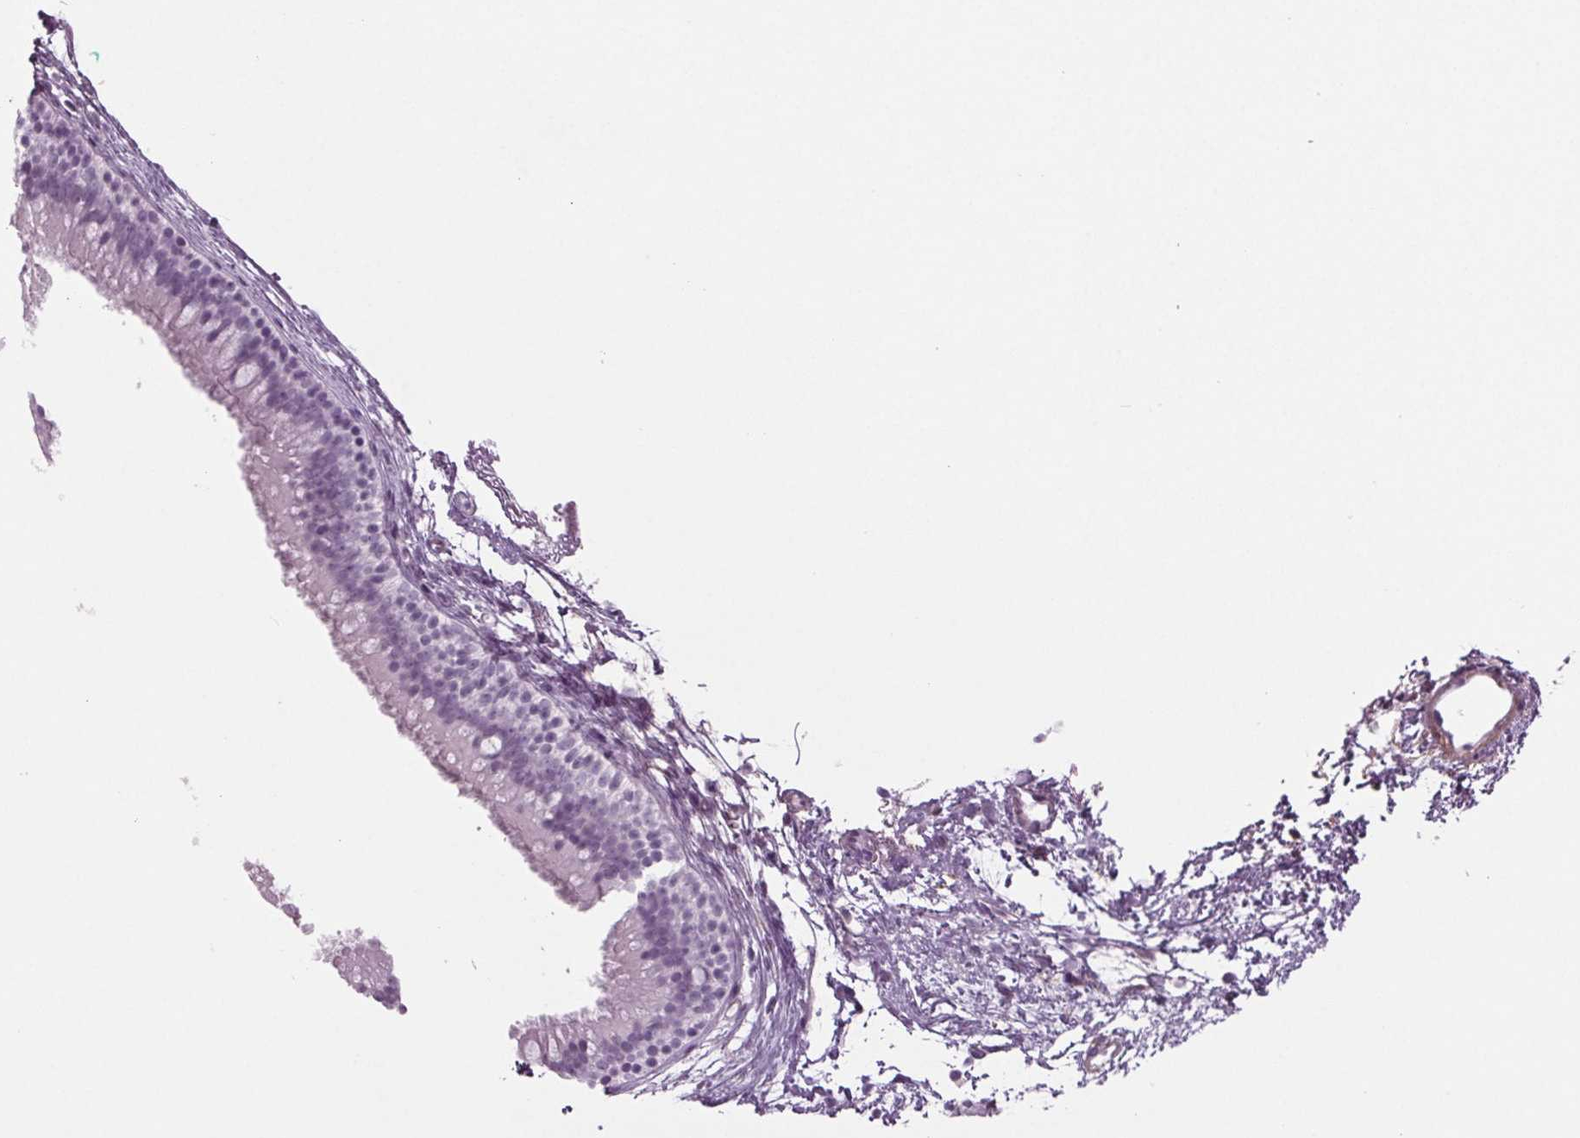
{"staining": {"intensity": "negative", "quantity": "none", "location": "none"}, "tissue": "nasopharynx", "cell_type": "Respiratory epithelial cells", "image_type": "normal", "snomed": [{"axis": "morphology", "description": "Normal tissue, NOS"}, {"axis": "topography", "description": "Nasopharynx"}], "caption": "DAB (3,3'-diaminobenzidine) immunohistochemical staining of normal human nasopharynx exhibits no significant staining in respiratory epithelial cells. (DAB IHC with hematoxylin counter stain).", "gene": "BHLHE22", "patient": {"sex": "male", "age": 58}}